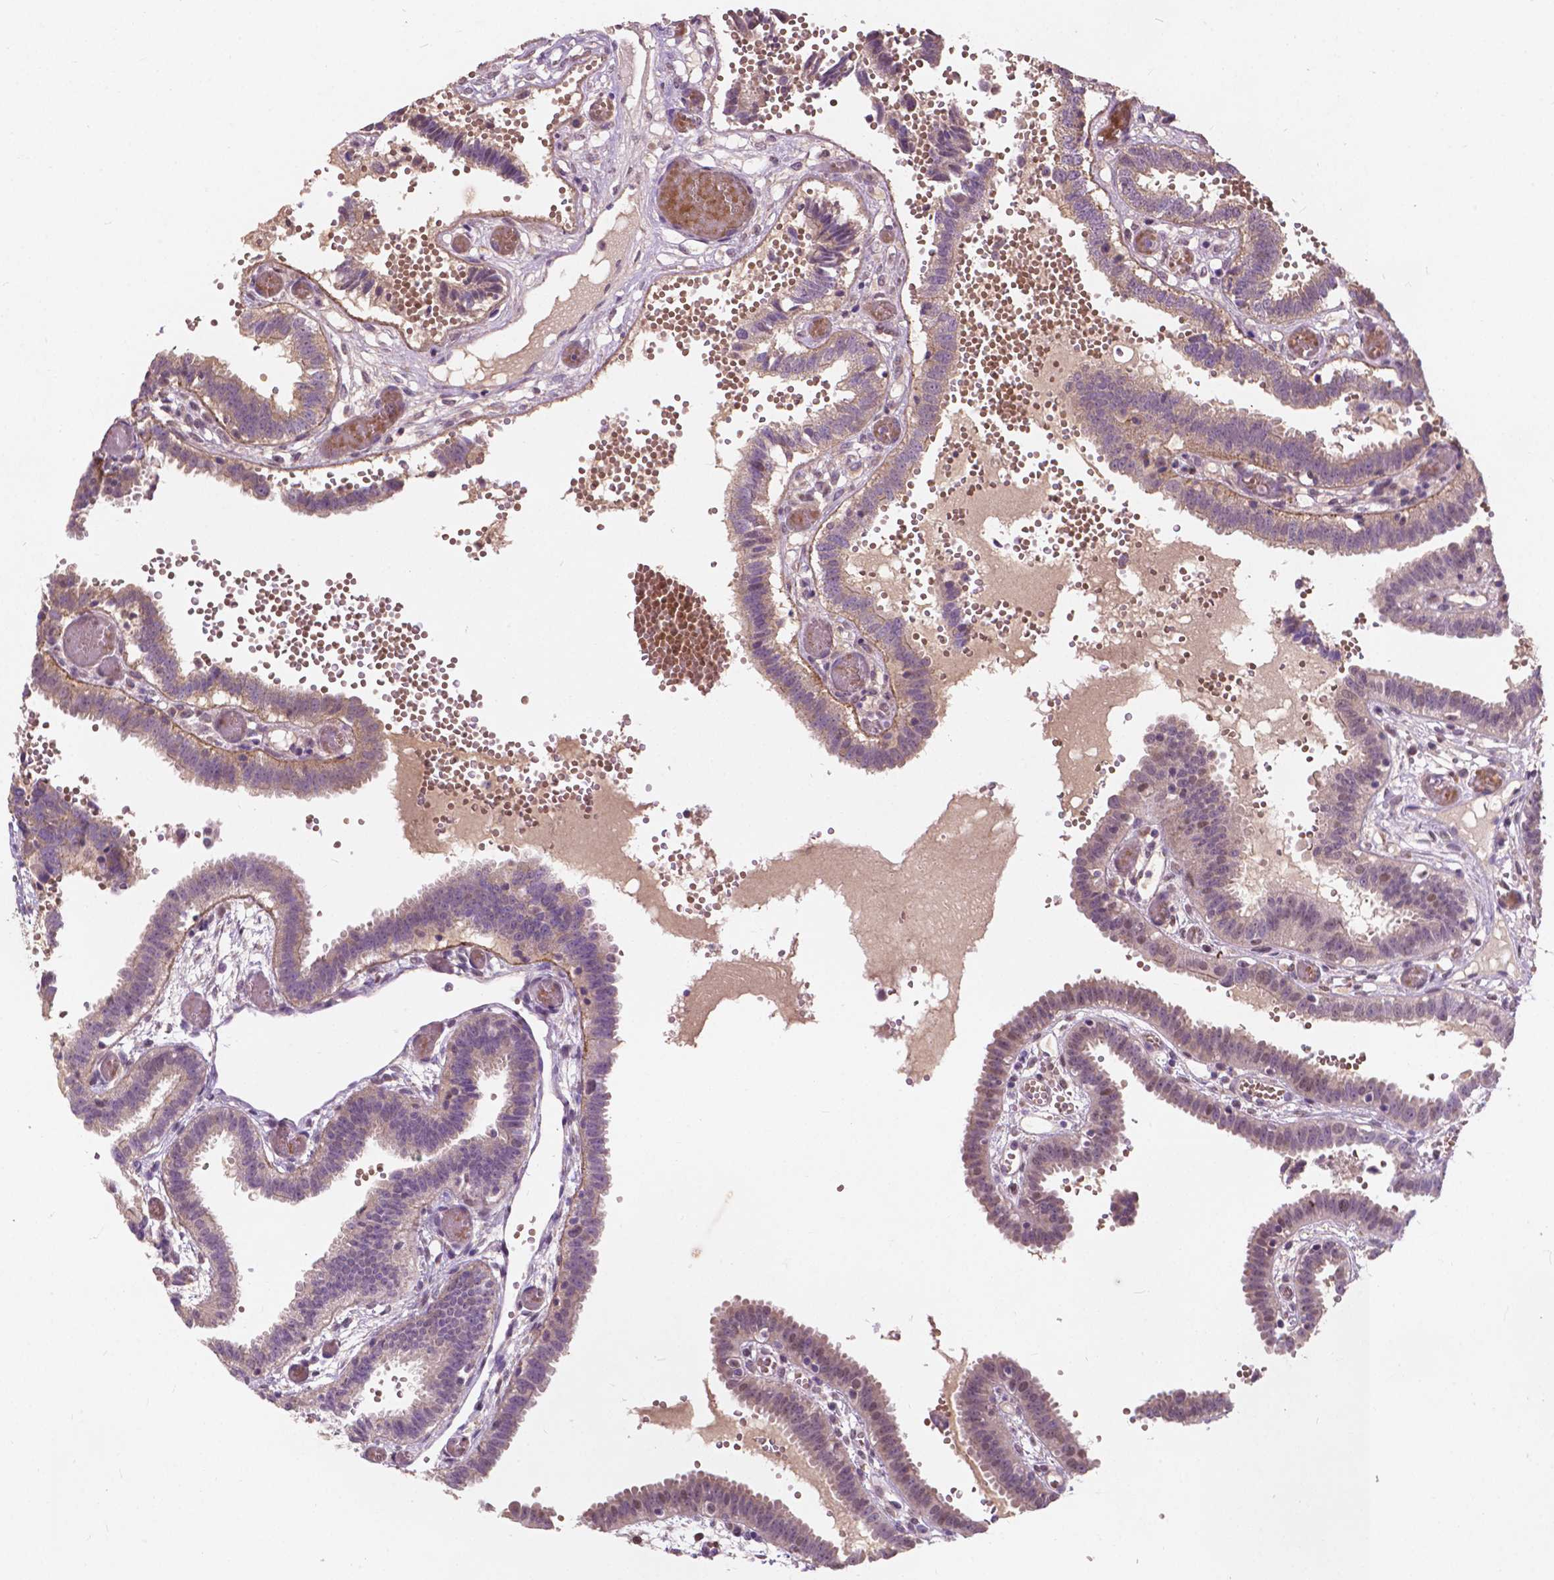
{"staining": {"intensity": "weak", "quantity": "<25%", "location": "cytoplasmic/membranous"}, "tissue": "fallopian tube", "cell_type": "Glandular cells", "image_type": "normal", "snomed": [{"axis": "morphology", "description": "Normal tissue, NOS"}, {"axis": "topography", "description": "Fallopian tube"}], "caption": "An immunohistochemistry (IHC) photomicrograph of normal fallopian tube is shown. There is no staining in glandular cells of fallopian tube. (DAB immunohistochemistry (IHC), high magnification).", "gene": "DUSP16", "patient": {"sex": "female", "age": 37}}